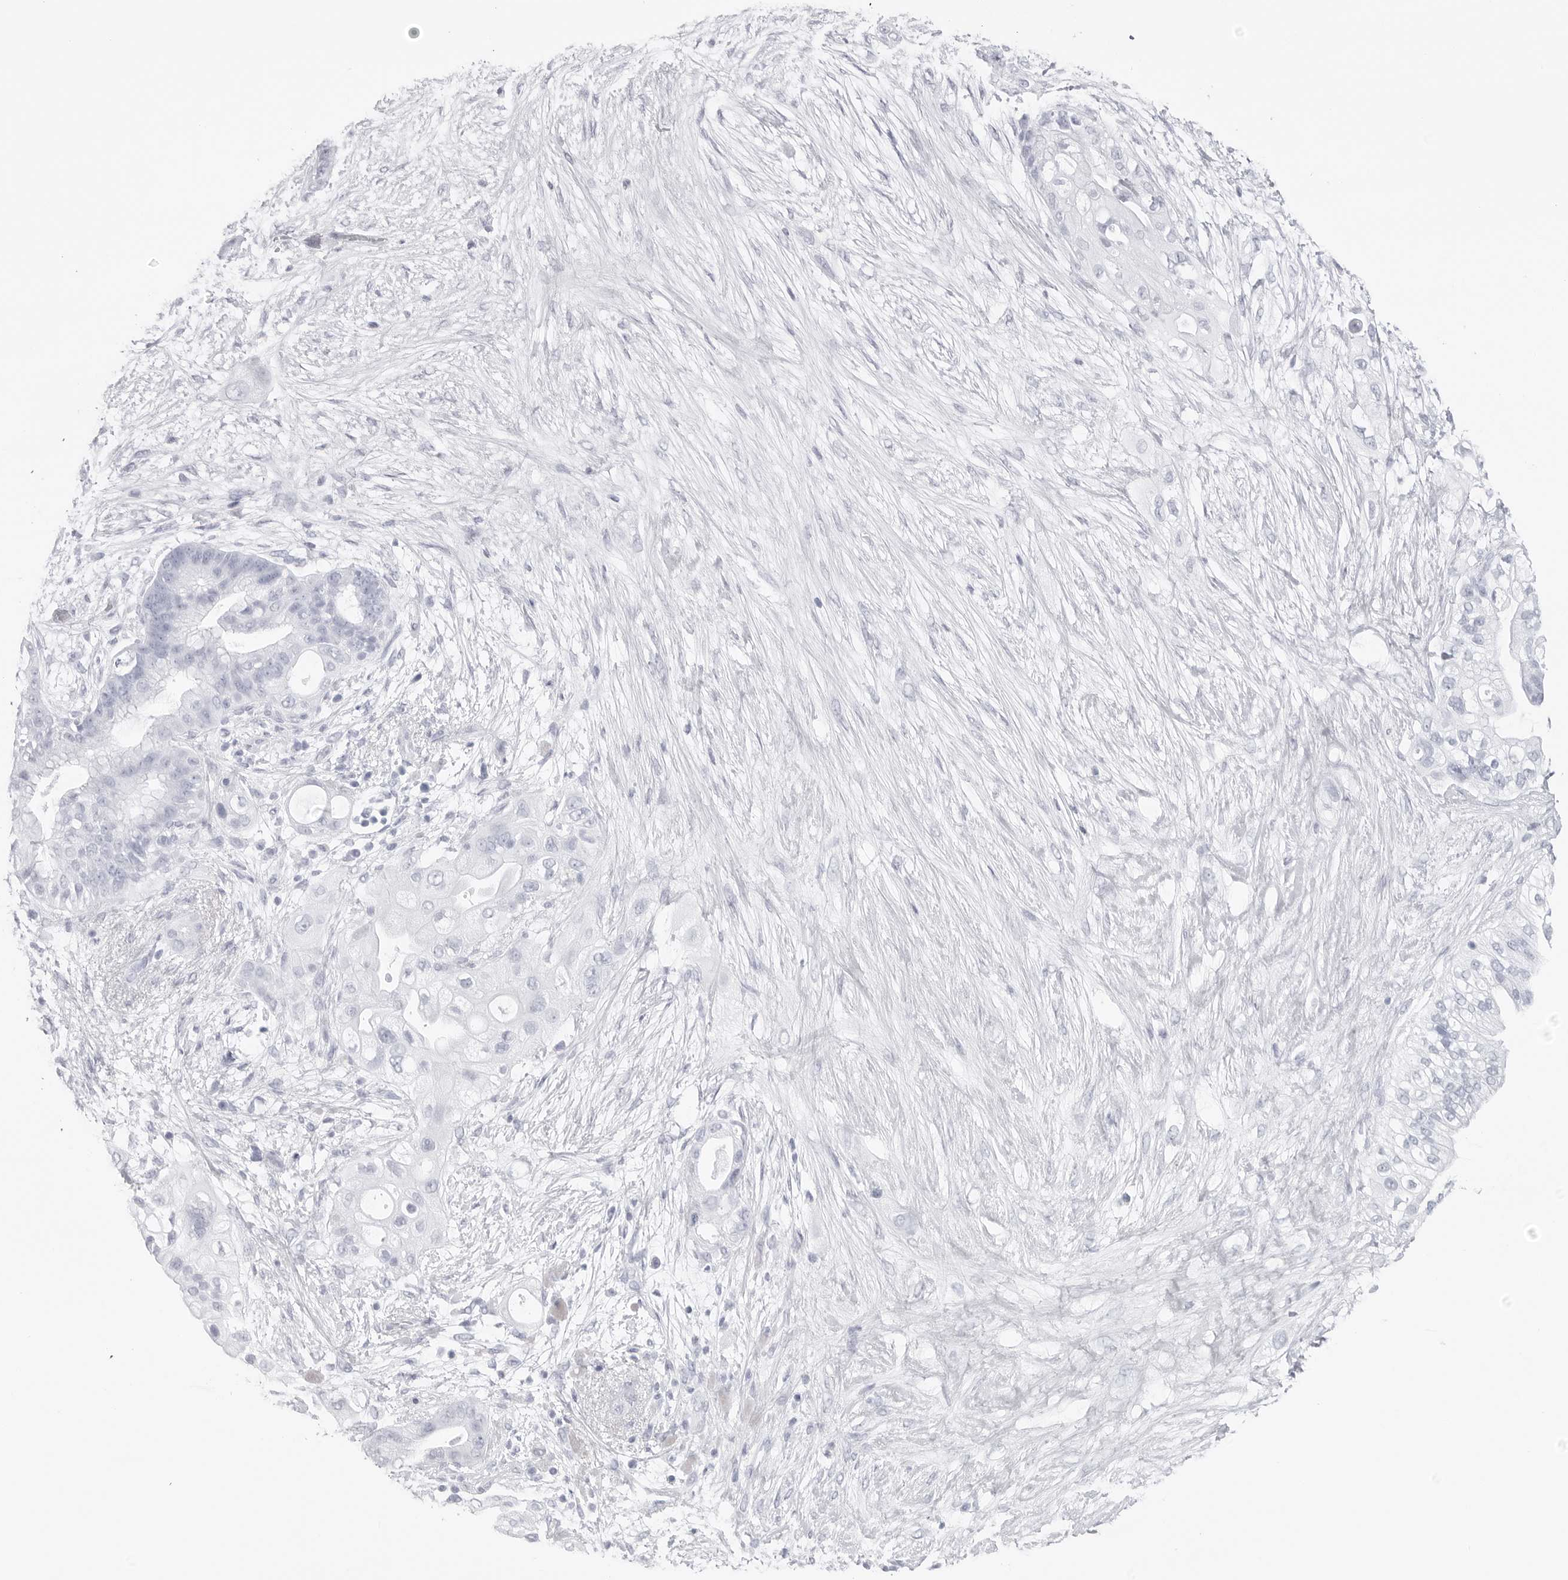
{"staining": {"intensity": "negative", "quantity": "none", "location": "none"}, "tissue": "pancreatic cancer", "cell_type": "Tumor cells", "image_type": "cancer", "snomed": [{"axis": "morphology", "description": "Adenocarcinoma, NOS"}, {"axis": "topography", "description": "Pancreas"}], "caption": "Pancreatic cancer (adenocarcinoma) stained for a protein using immunohistochemistry demonstrates no staining tumor cells.", "gene": "CST2", "patient": {"sex": "male", "age": 53}}